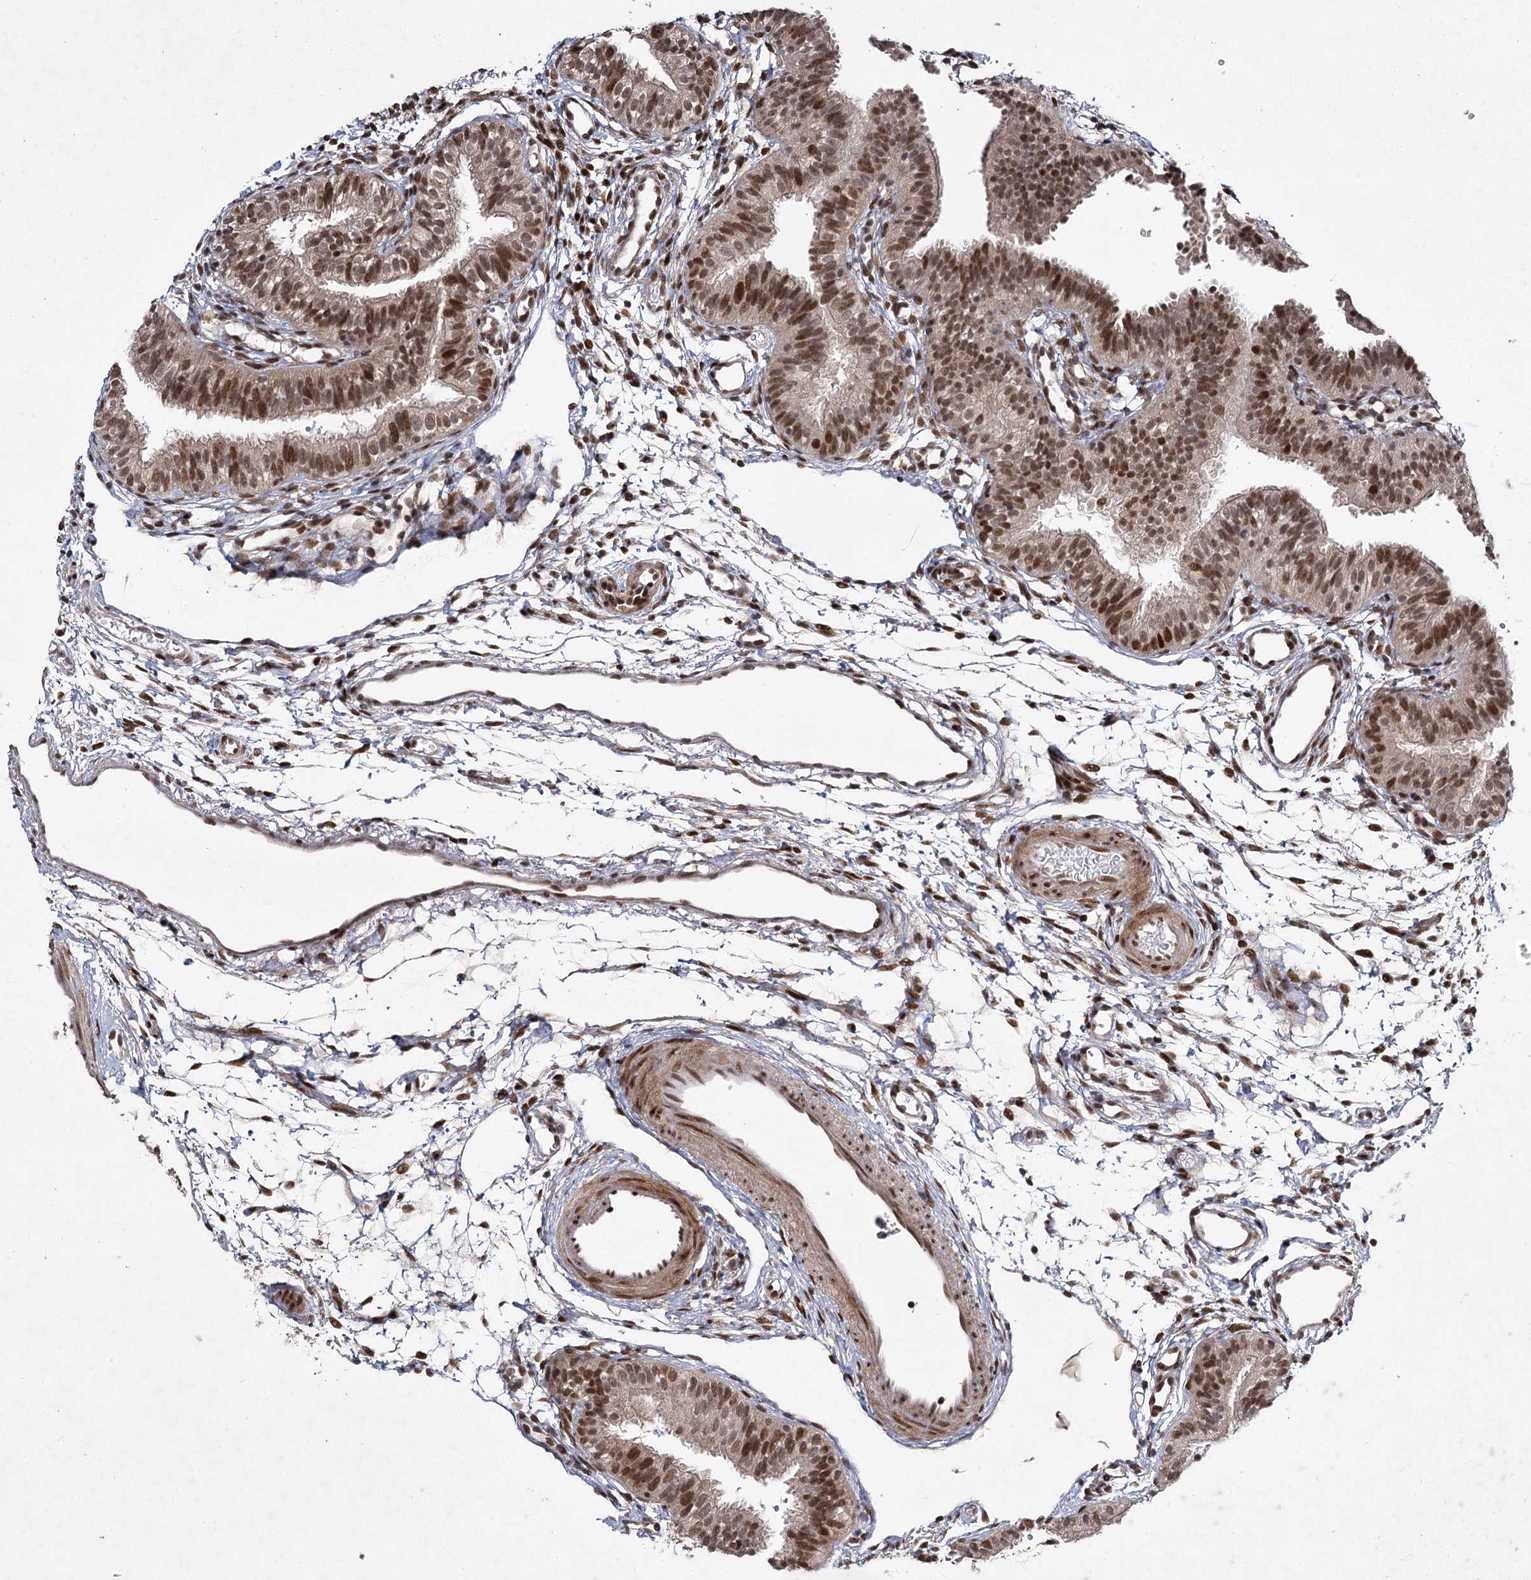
{"staining": {"intensity": "moderate", "quantity": ">75%", "location": "cytoplasmic/membranous,nuclear"}, "tissue": "fallopian tube", "cell_type": "Glandular cells", "image_type": "normal", "snomed": [{"axis": "morphology", "description": "Normal tissue, NOS"}, {"axis": "topography", "description": "Fallopian tube"}], "caption": "The photomicrograph shows staining of normal fallopian tube, revealing moderate cytoplasmic/membranous,nuclear protein expression (brown color) within glandular cells. The staining was performed using DAB, with brown indicating positive protein expression. Nuclei are stained blue with hematoxylin.", "gene": "DCUN1D4", "patient": {"sex": "female", "age": 35}}